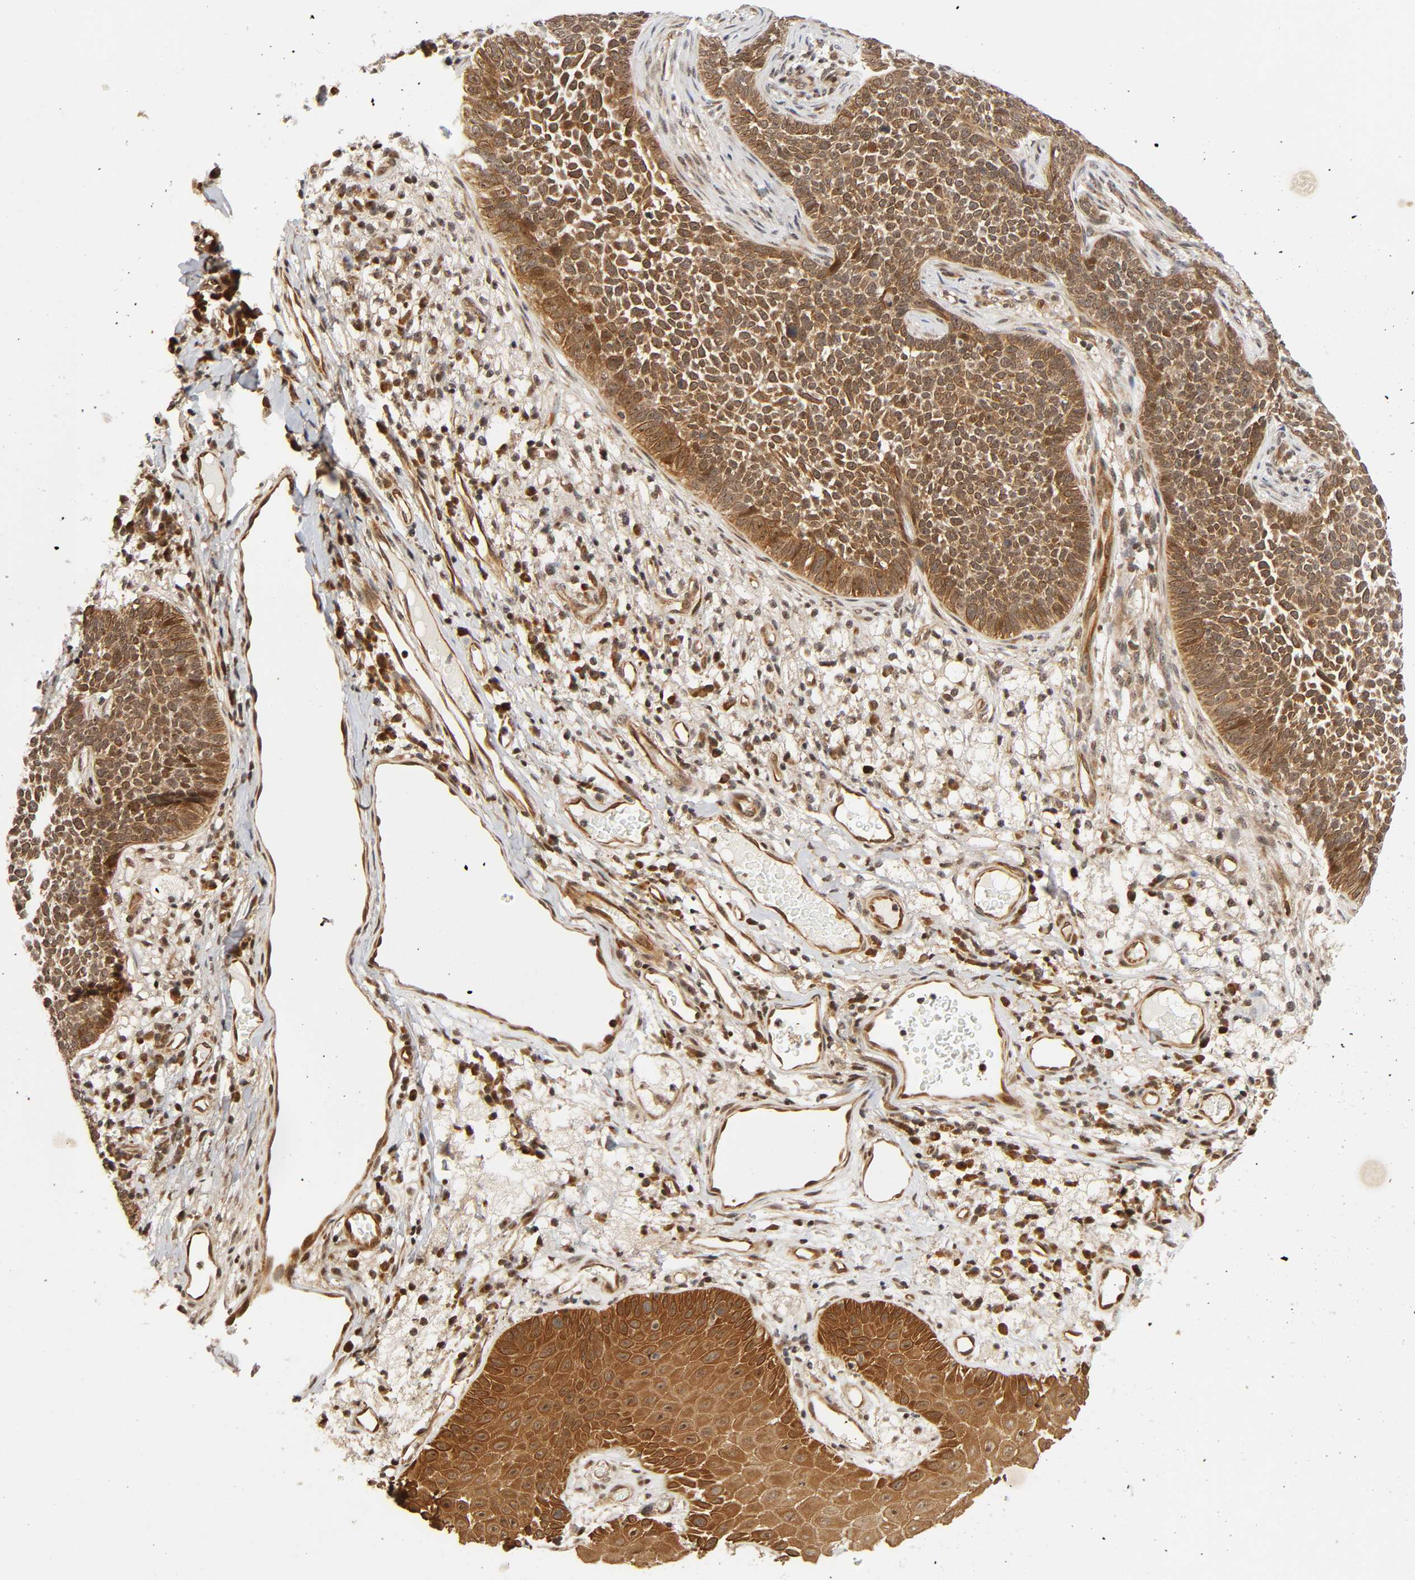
{"staining": {"intensity": "moderate", "quantity": ">75%", "location": "cytoplasmic/membranous"}, "tissue": "skin cancer", "cell_type": "Tumor cells", "image_type": "cancer", "snomed": [{"axis": "morphology", "description": "Basal cell carcinoma"}, {"axis": "topography", "description": "Skin"}], "caption": "Immunohistochemistry micrograph of skin cancer stained for a protein (brown), which demonstrates medium levels of moderate cytoplasmic/membranous staining in about >75% of tumor cells.", "gene": "IQCJ-SCHIP1", "patient": {"sex": "female", "age": 84}}